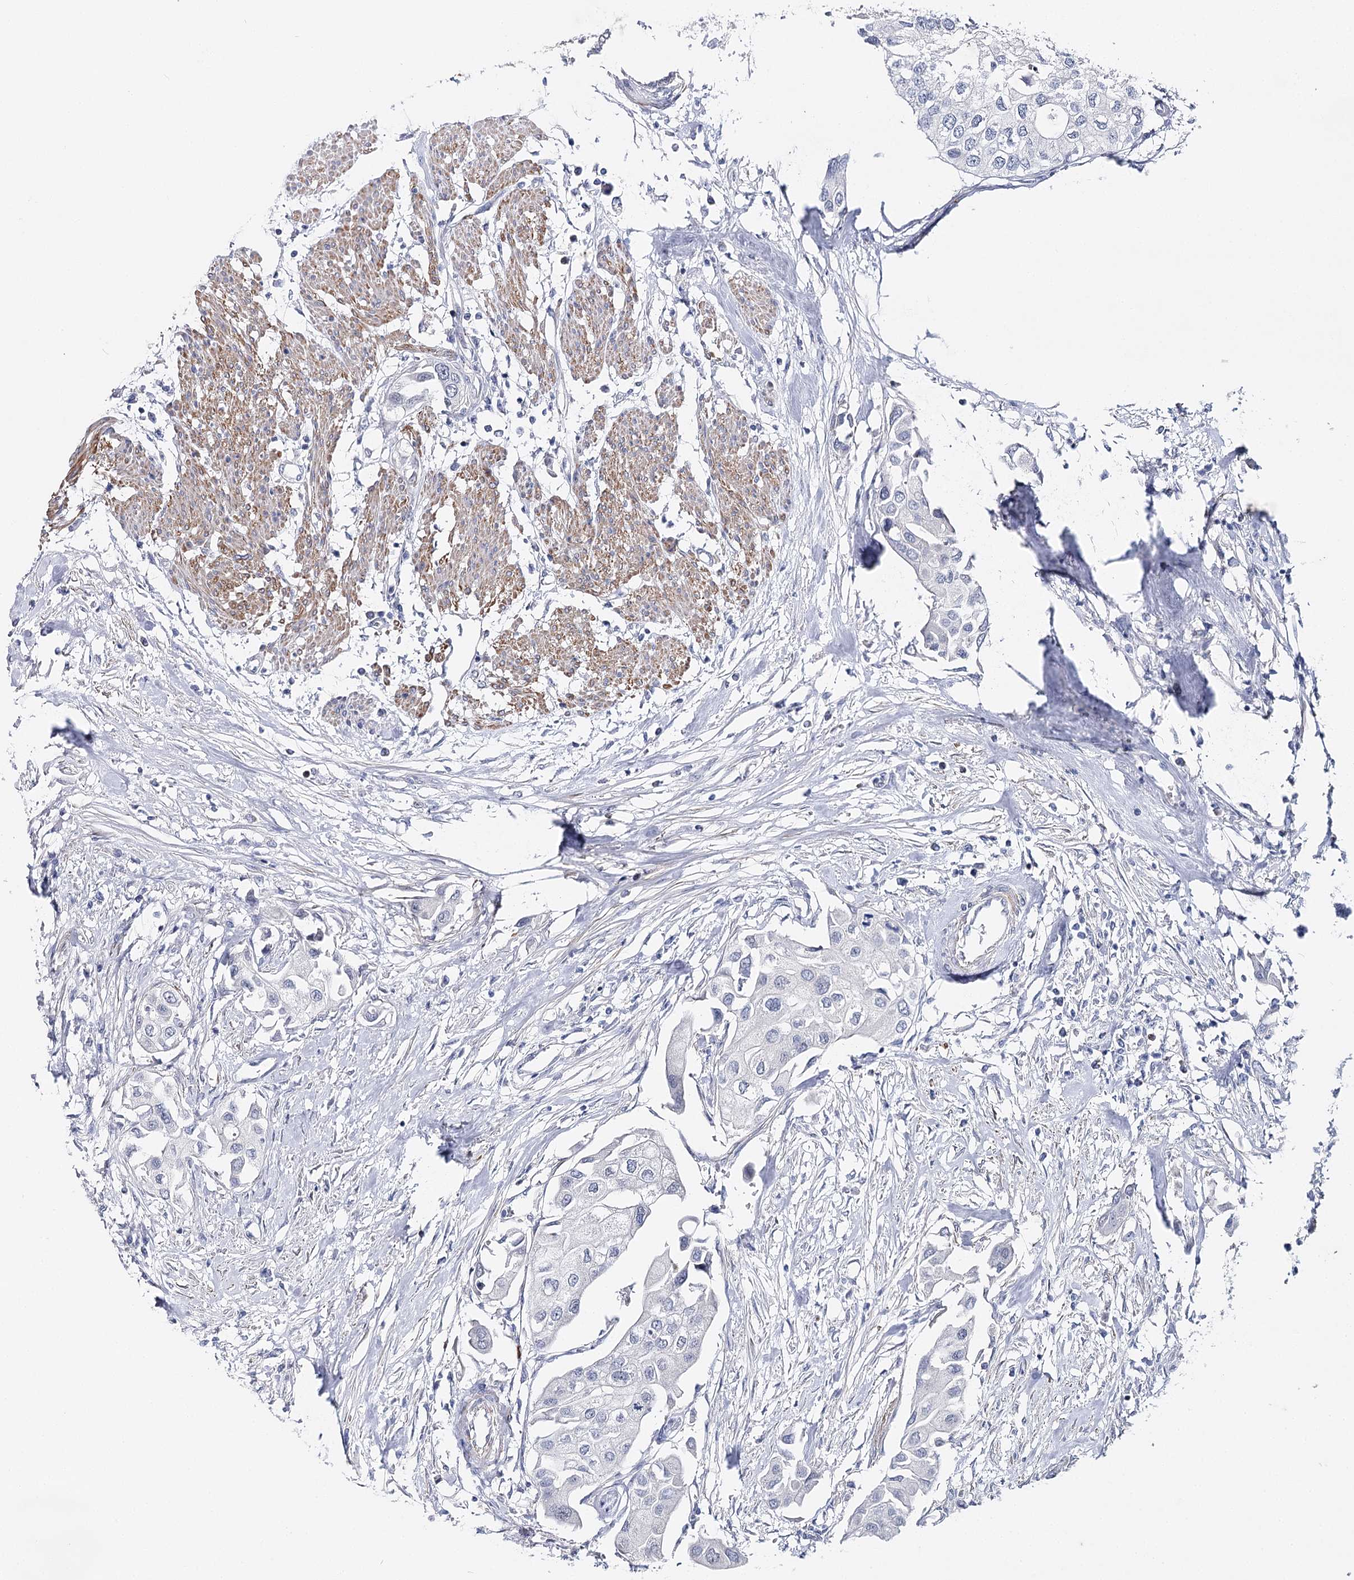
{"staining": {"intensity": "negative", "quantity": "none", "location": "none"}, "tissue": "urothelial cancer", "cell_type": "Tumor cells", "image_type": "cancer", "snomed": [{"axis": "morphology", "description": "Urothelial carcinoma, High grade"}, {"axis": "topography", "description": "Urinary bladder"}], "caption": "A high-resolution photomicrograph shows immunohistochemistry (IHC) staining of urothelial carcinoma (high-grade), which shows no significant staining in tumor cells.", "gene": "AGXT2", "patient": {"sex": "male", "age": 64}}